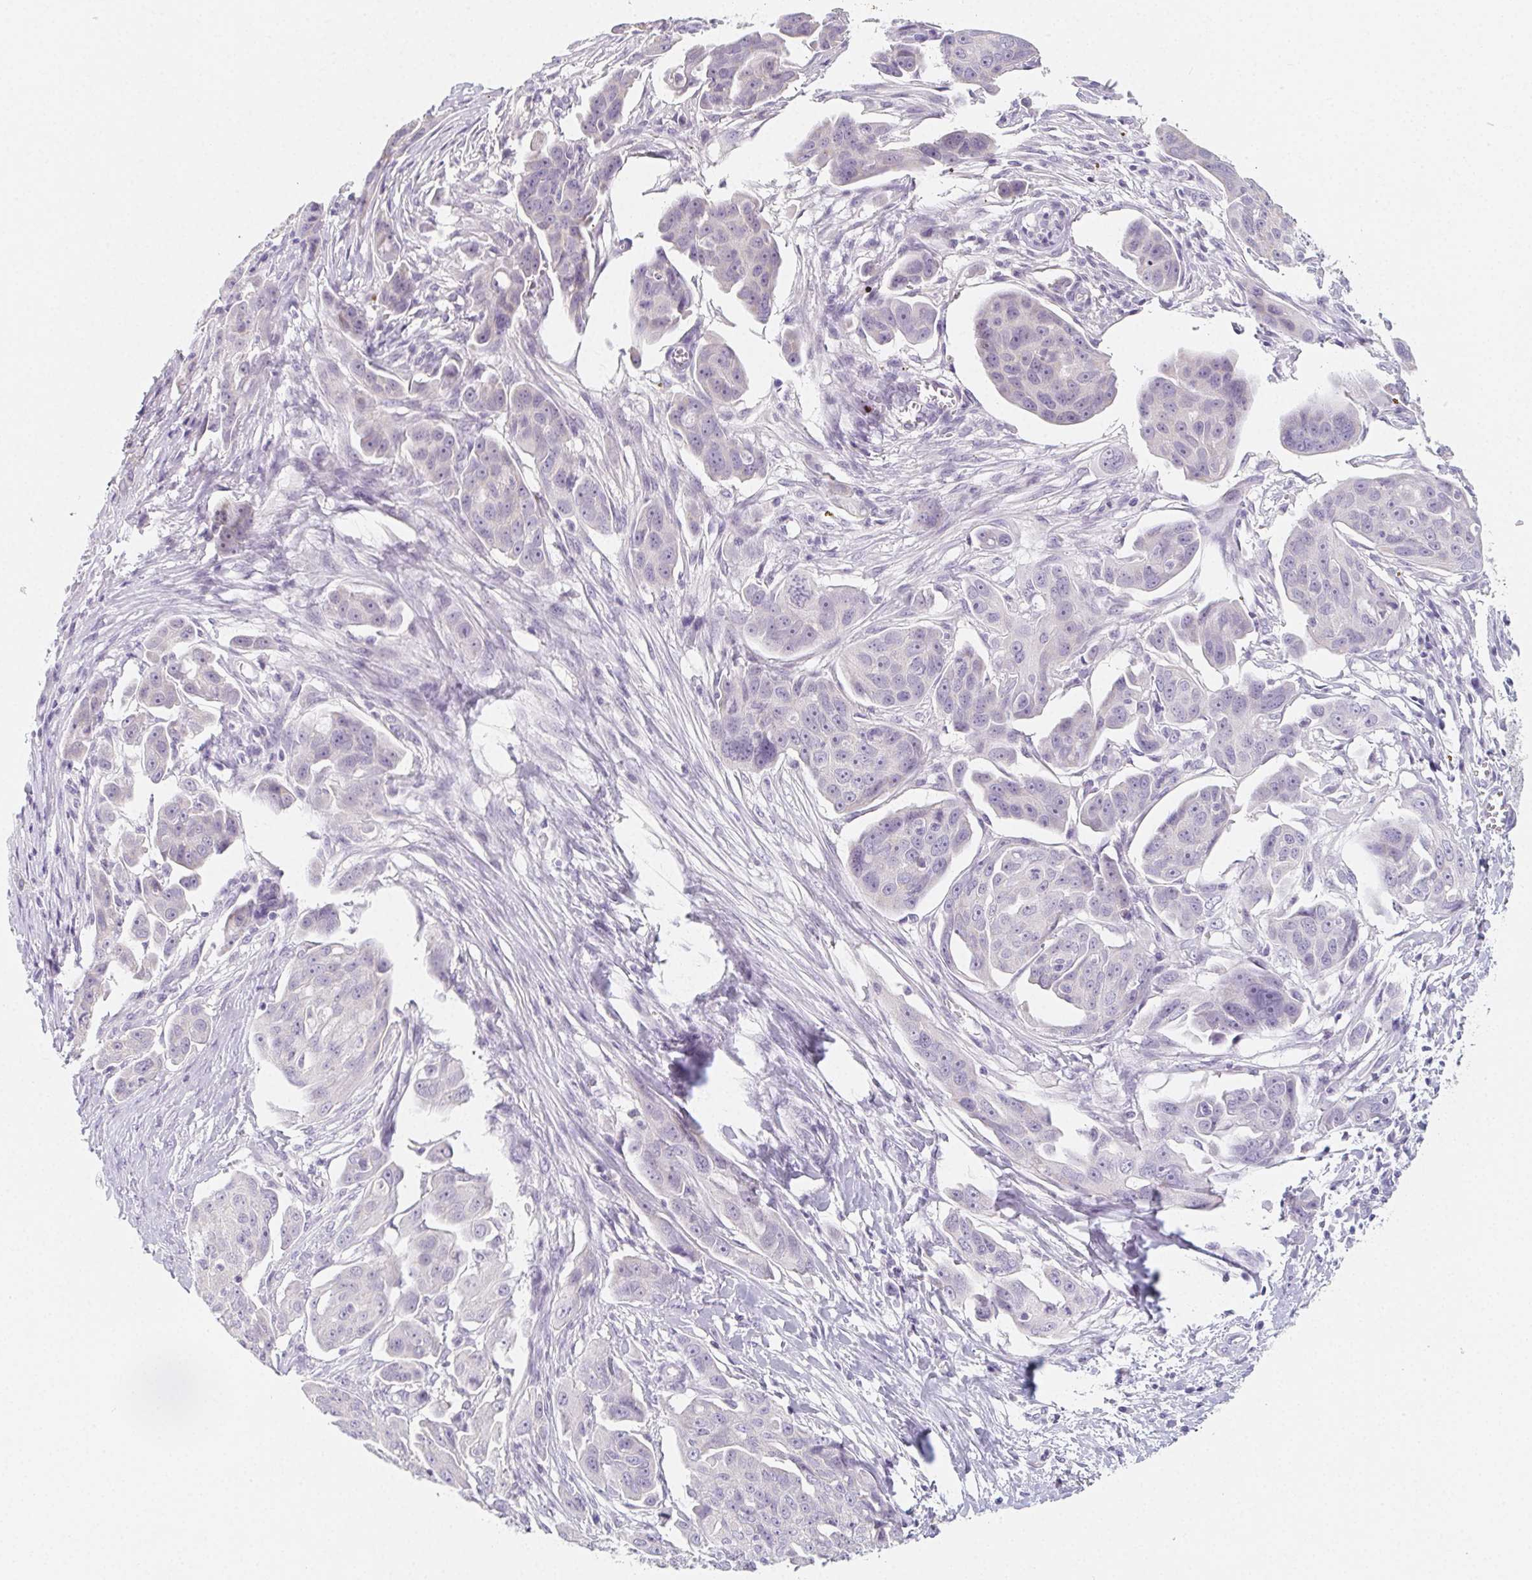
{"staining": {"intensity": "negative", "quantity": "none", "location": "none"}, "tissue": "ovarian cancer", "cell_type": "Tumor cells", "image_type": "cancer", "snomed": [{"axis": "morphology", "description": "Carcinoma, endometroid"}, {"axis": "topography", "description": "Ovary"}], "caption": "Immunohistochemistry (IHC) of human ovarian endometroid carcinoma reveals no staining in tumor cells.", "gene": "GLIPR1L1", "patient": {"sex": "female", "age": 70}}